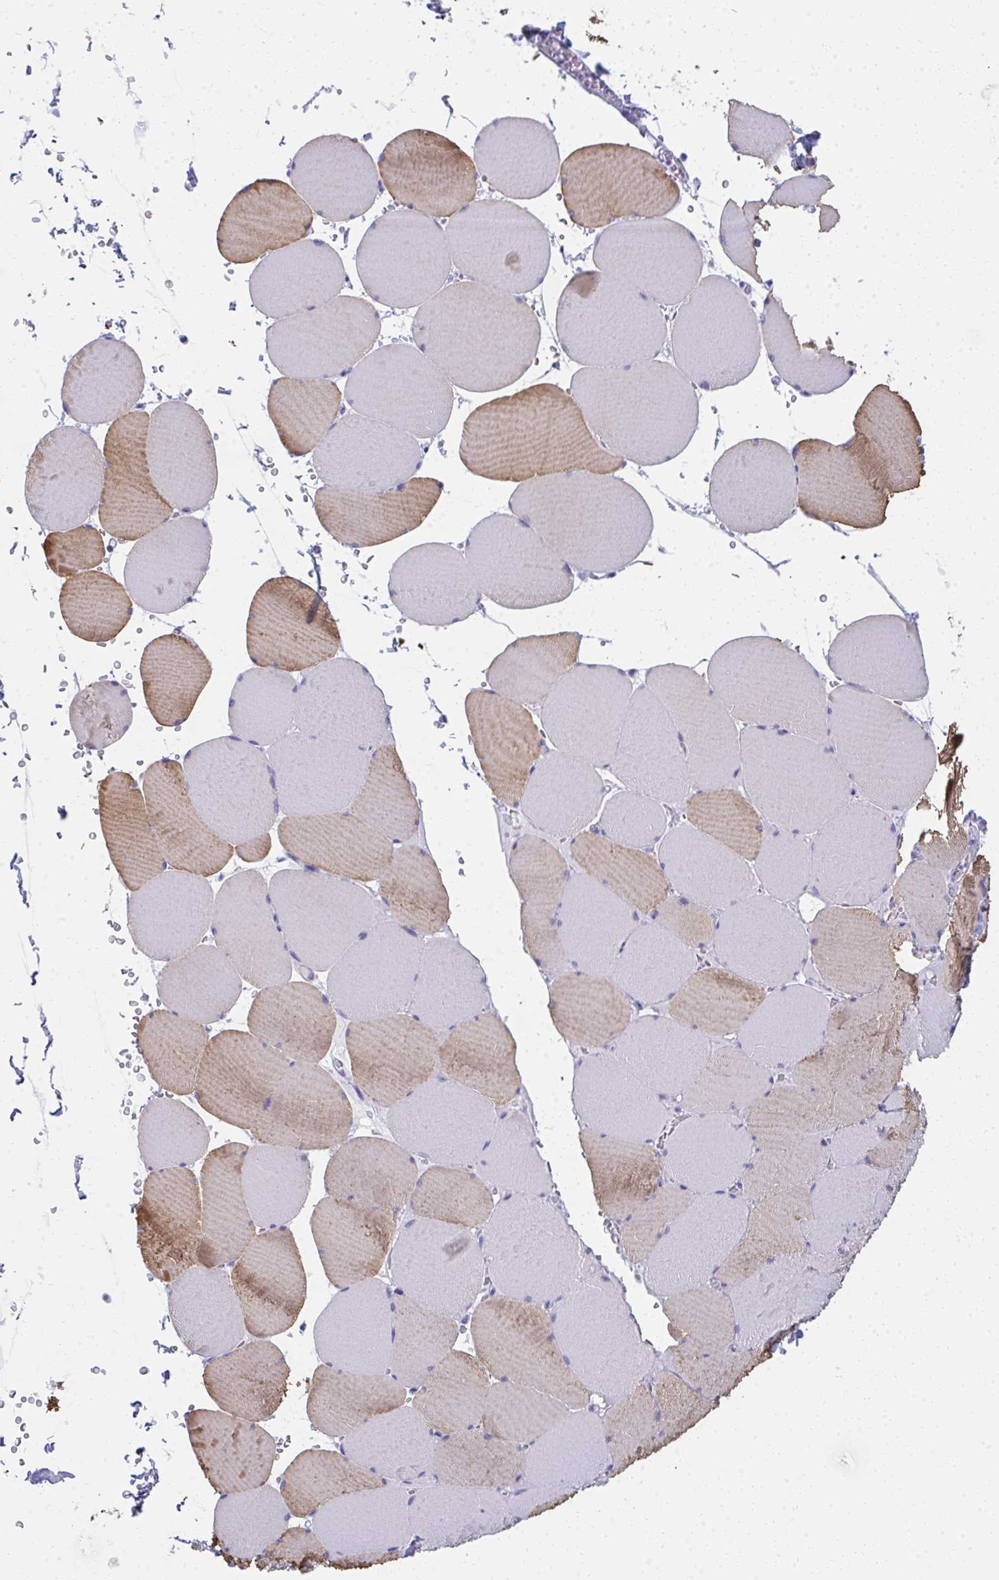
{"staining": {"intensity": "moderate", "quantity": "25%-75%", "location": "cytoplasmic/membranous"}, "tissue": "skeletal muscle", "cell_type": "Myocytes", "image_type": "normal", "snomed": [{"axis": "morphology", "description": "Normal tissue, NOS"}, {"axis": "topography", "description": "Skeletal muscle"}, {"axis": "topography", "description": "Head-Neck"}], "caption": "High-magnification brightfield microscopy of benign skeletal muscle stained with DAB (3,3'-diaminobenzidine) (brown) and counterstained with hematoxylin (blue). myocytes exhibit moderate cytoplasmic/membranous positivity is present in about25%-75% of cells. (IHC, brightfield microscopy, high magnification).", "gene": "PUS7L", "patient": {"sex": "male", "age": 66}}